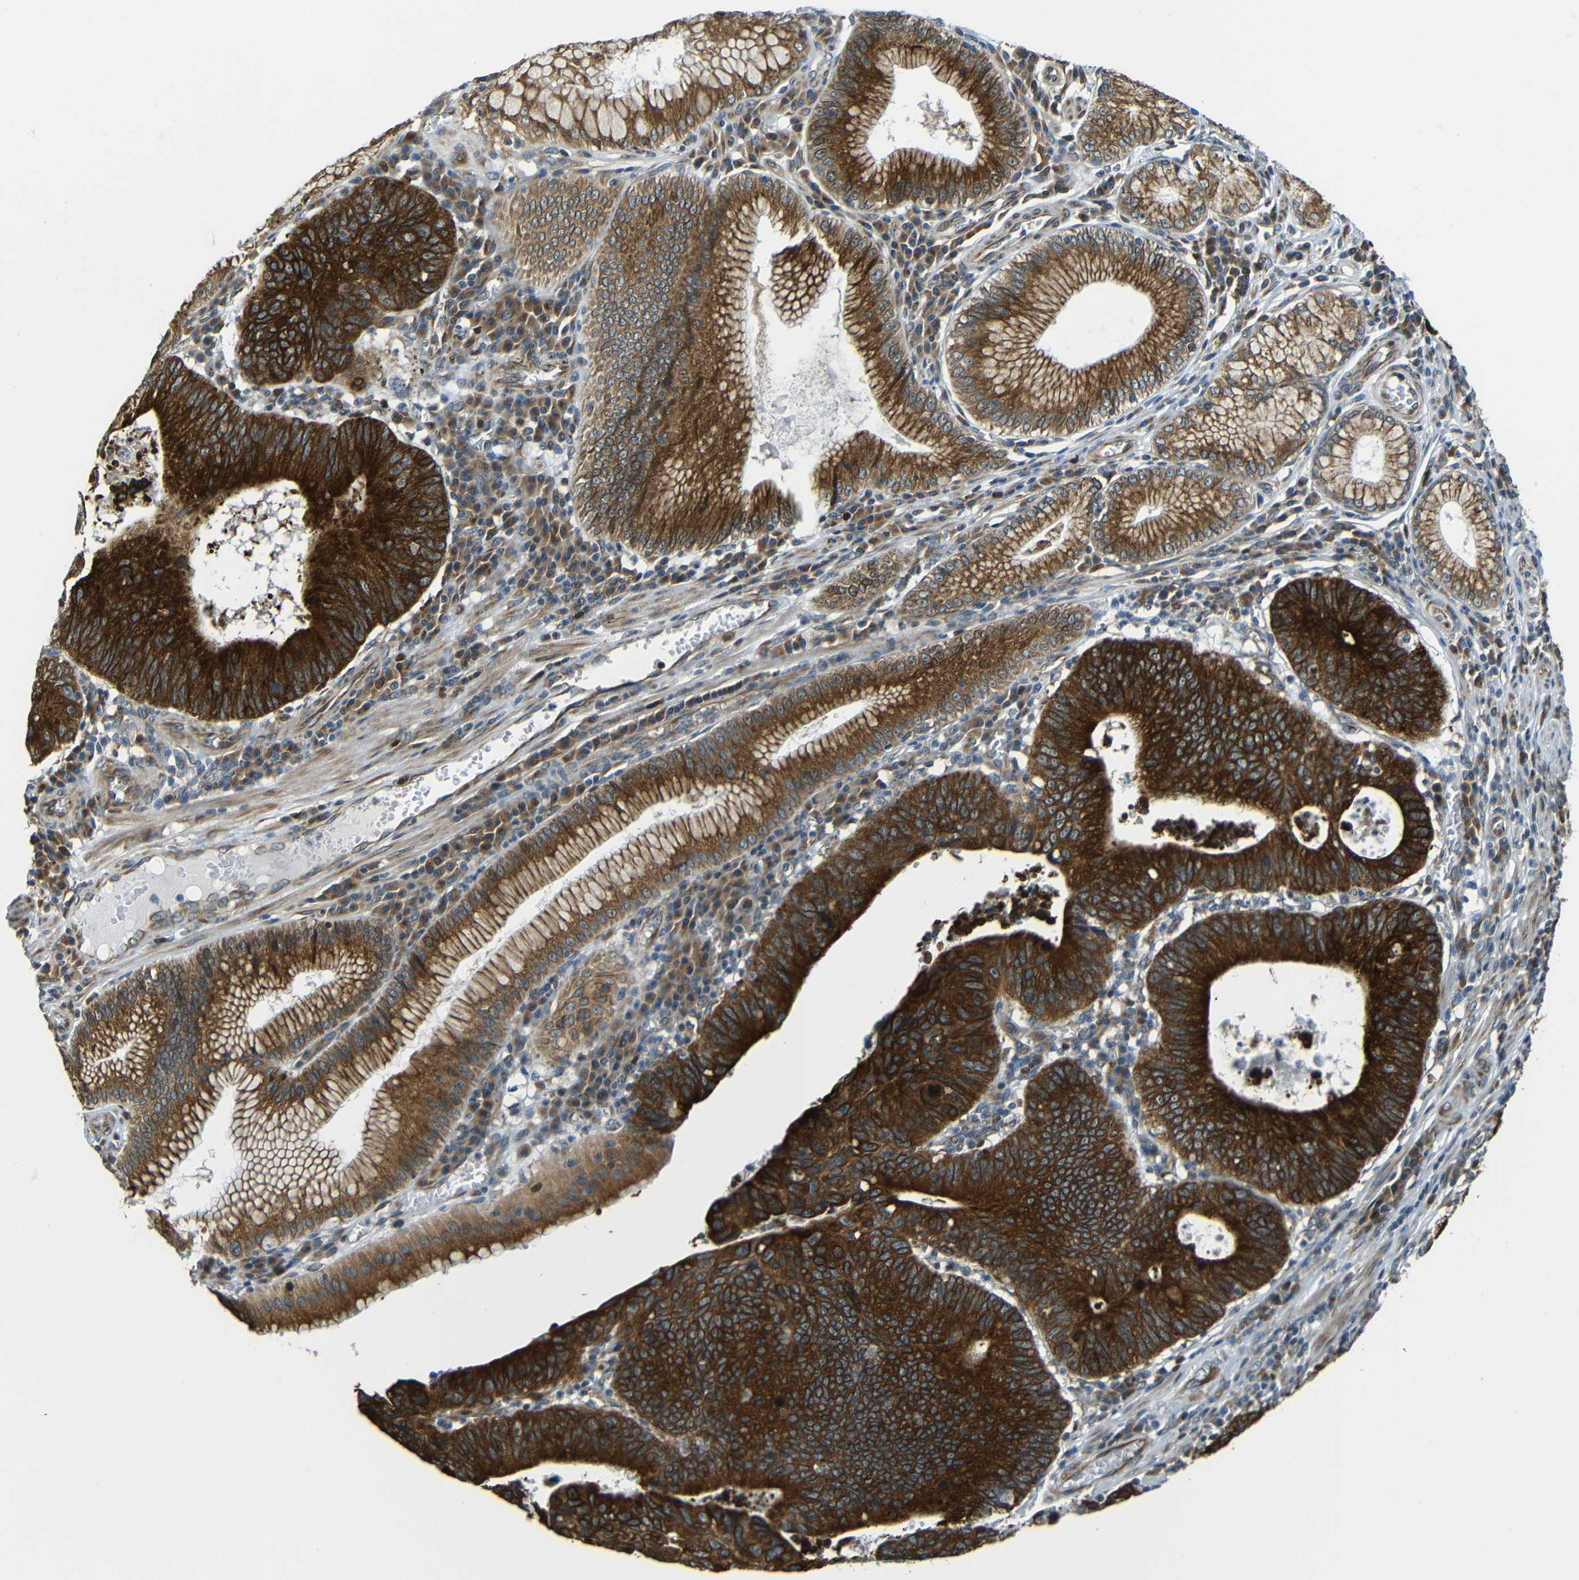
{"staining": {"intensity": "strong", "quantity": ">75%", "location": "cytoplasmic/membranous"}, "tissue": "stomach cancer", "cell_type": "Tumor cells", "image_type": "cancer", "snomed": [{"axis": "morphology", "description": "Adenocarcinoma, NOS"}, {"axis": "topography", "description": "Stomach"}], "caption": "The immunohistochemical stain shows strong cytoplasmic/membranous expression in tumor cells of adenocarcinoma (stomach) tissue.", "gene": "VAPB", "patient": {"sex": "male", "age": 59}}